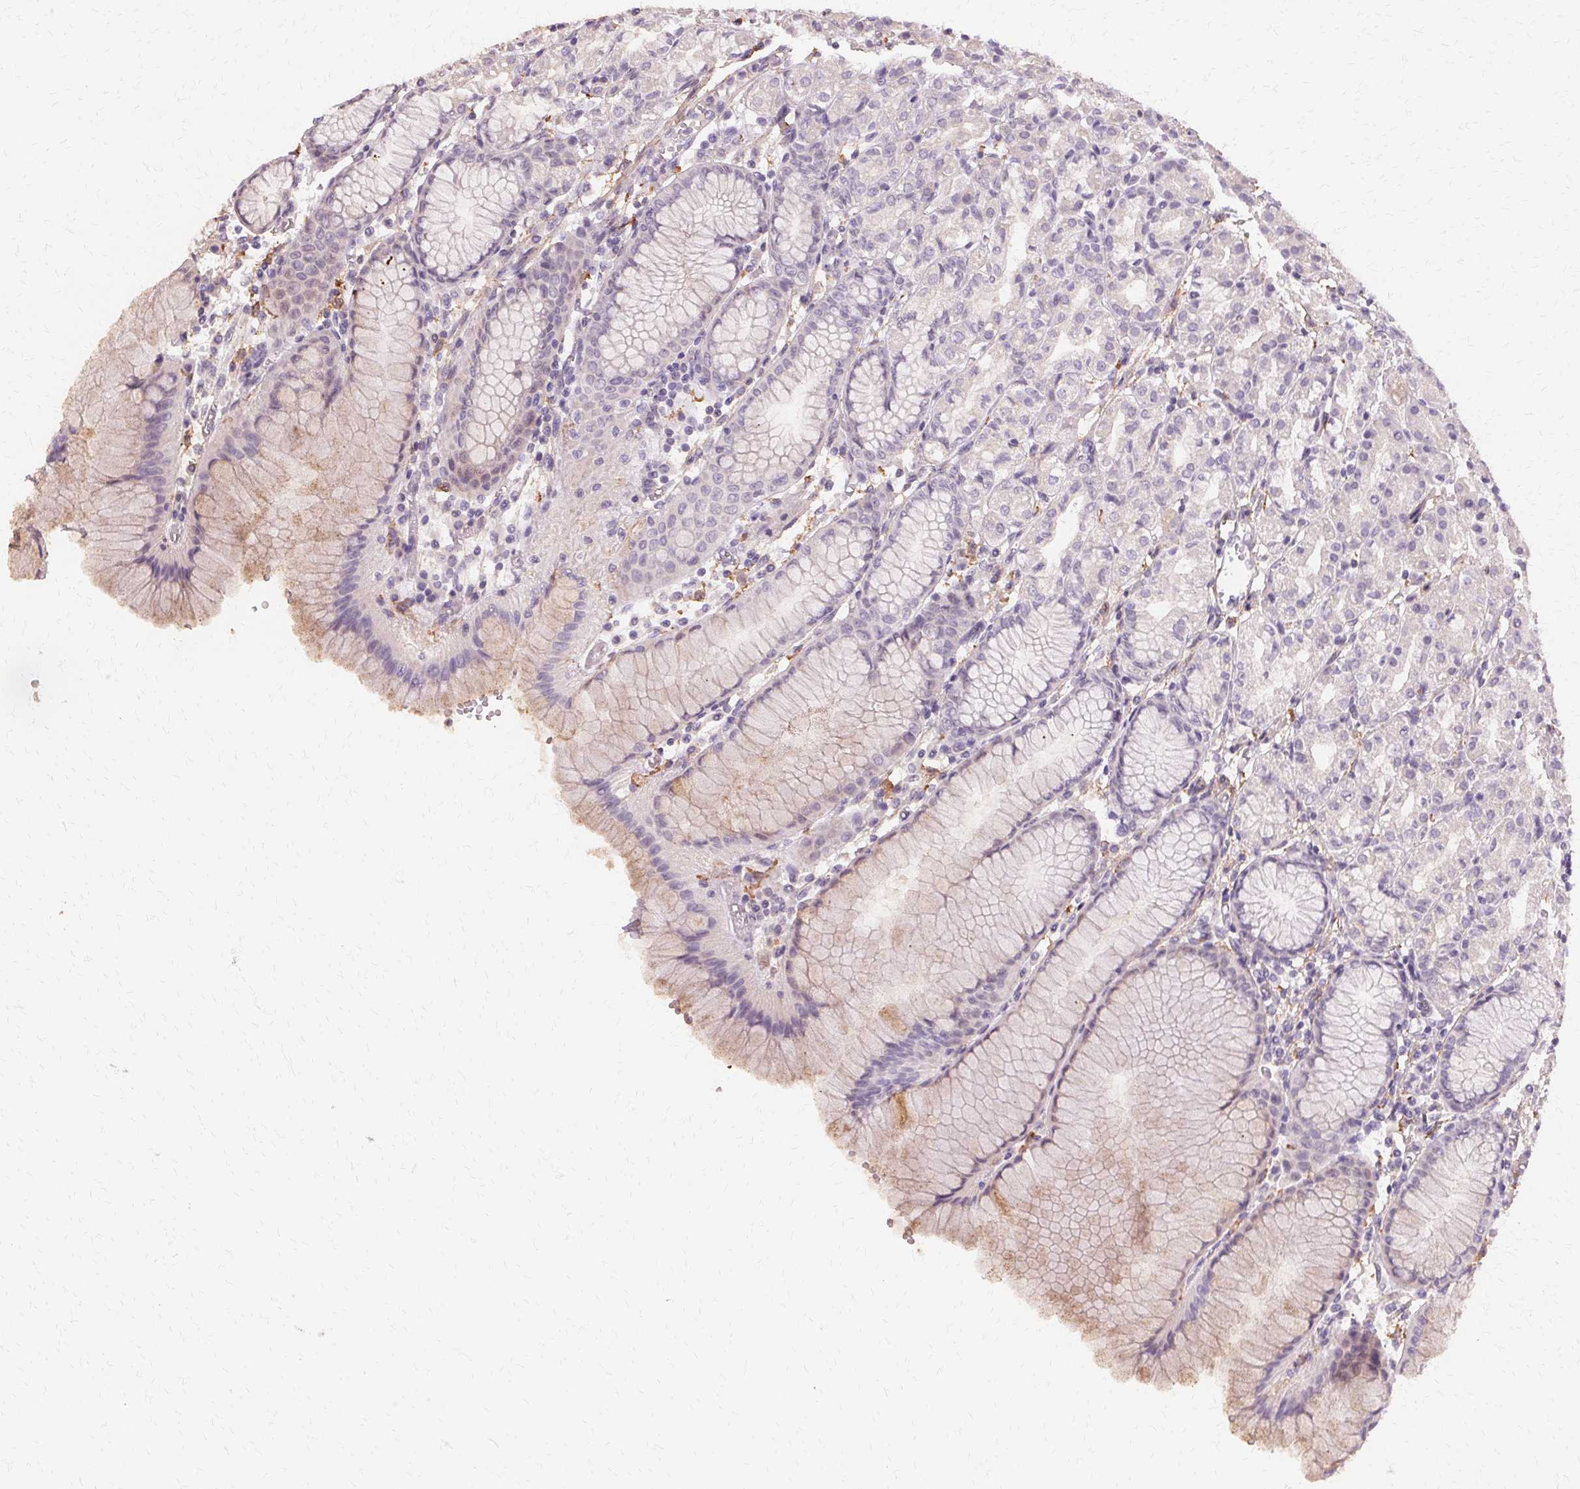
{"staining": {"intensity": "weak", "quantity": "<25%", "location": "cytoplasmic/membranous"}, "tissue": "stomach", "cell_type": "Glandular cells", "image_type": "normal", "snomed": [{"axis": "morphology", "description": "Normal tissue, NOS"}, {"axis": "topography", "description": "Stomach"}], "caption": "A high-resolution image shows IHC staining of unremarkable stomach, which shows no significant expression in glandular cells.", "gene": "IFNGR1", "patient": {"sex": "female", "age": 57}}